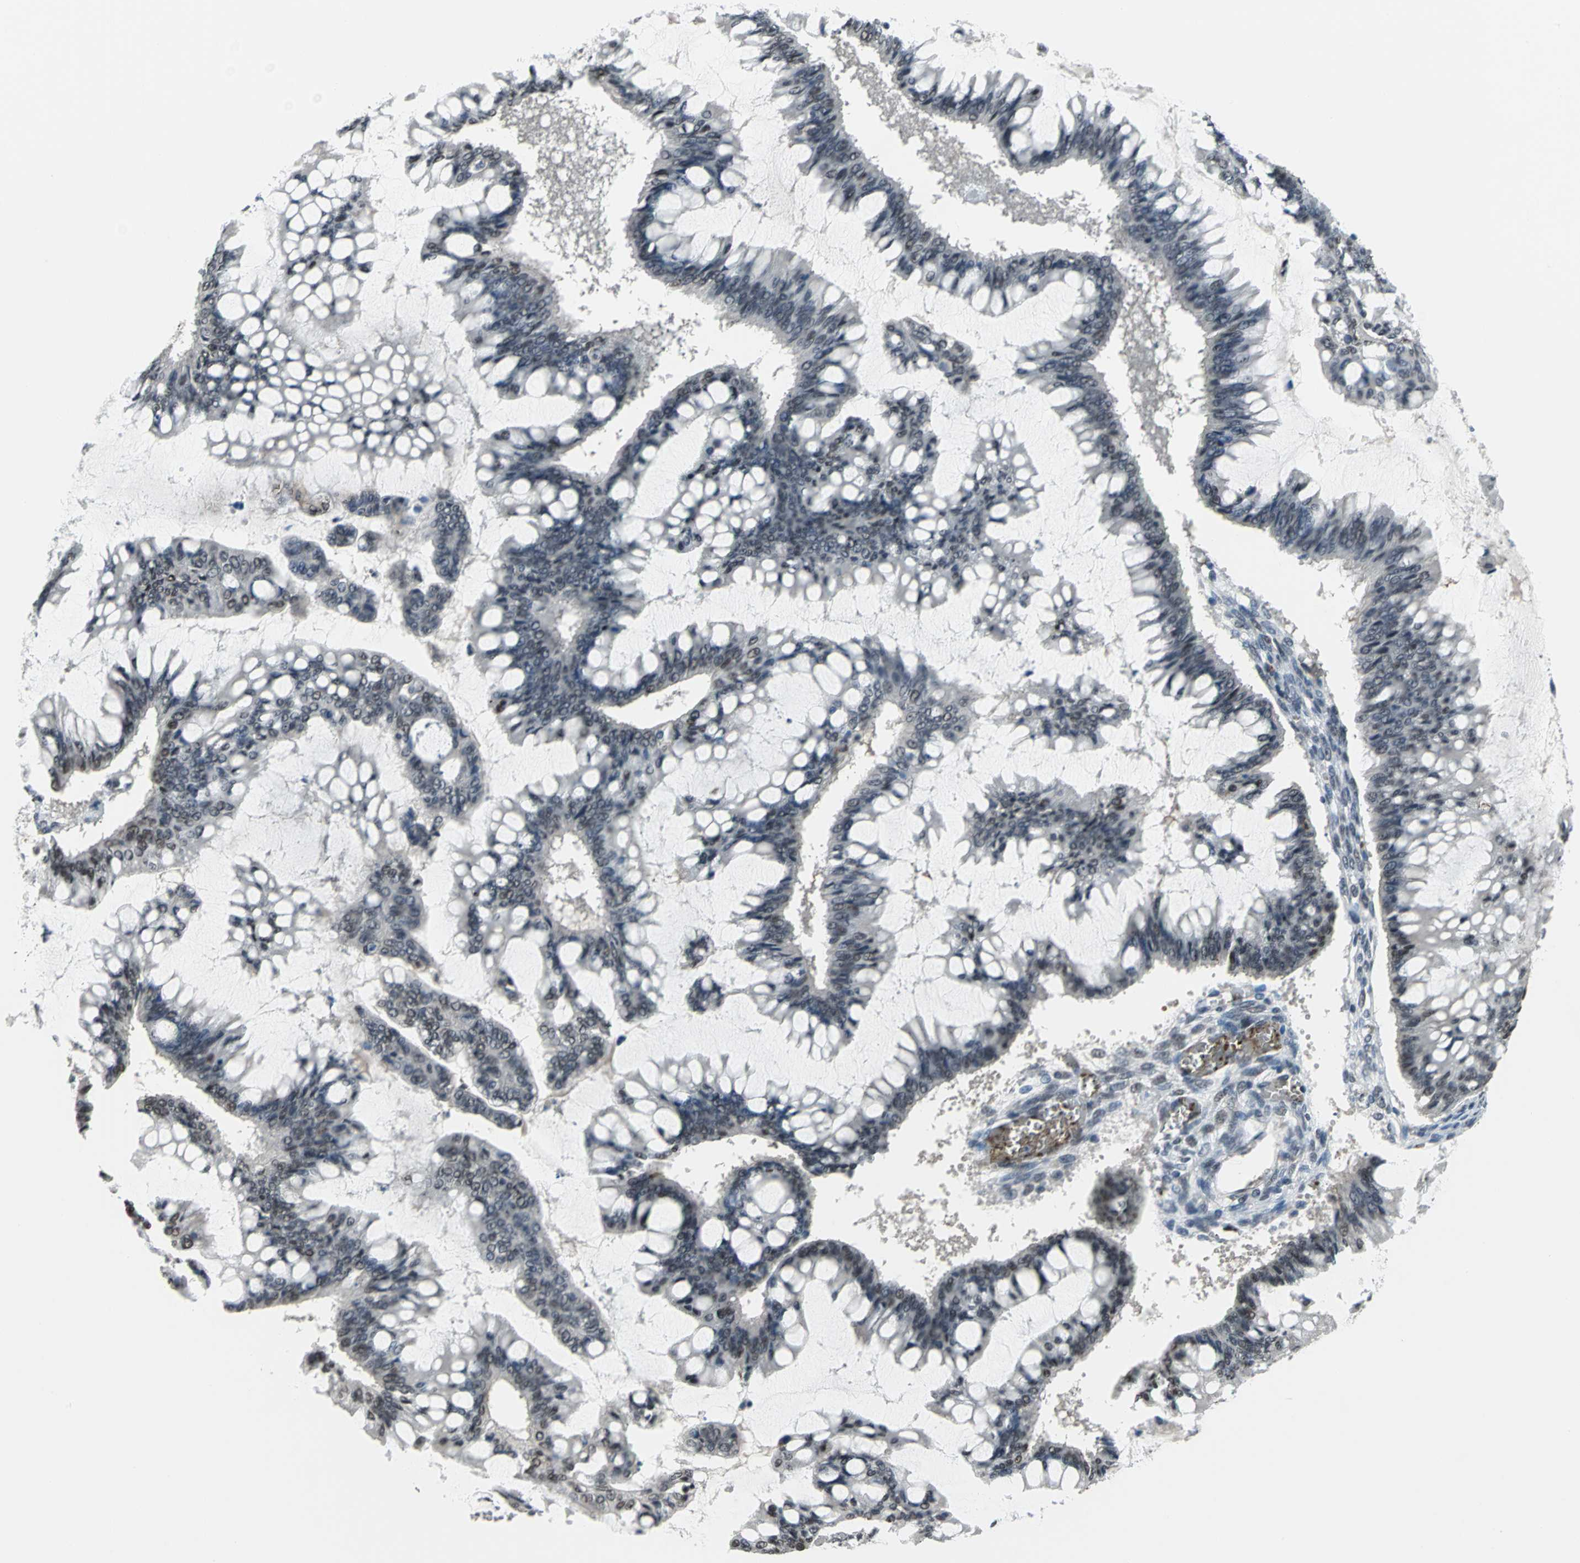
{"staining": {"intensity": "moderate", "quantity": ">75%", "location": "nuclear"}, "tissue": "ovarian cancer", "cell_type": "Tumor cells", "image_type": "cancer", "snomed": [{"axis": "morphology", "description": "Cystadenocarcinoma, mucinous, NOS"}, {"axis": "topography", "description": "Ovary"}], "caption": "This image reveals IHC staining of mucinous cystadenocarcinoma (ovarian), with medium moderate nuclear positivity in about >75% of tumor cells.", "gene": "GLI3", "patient": {"sex": "female", "age": 73}}